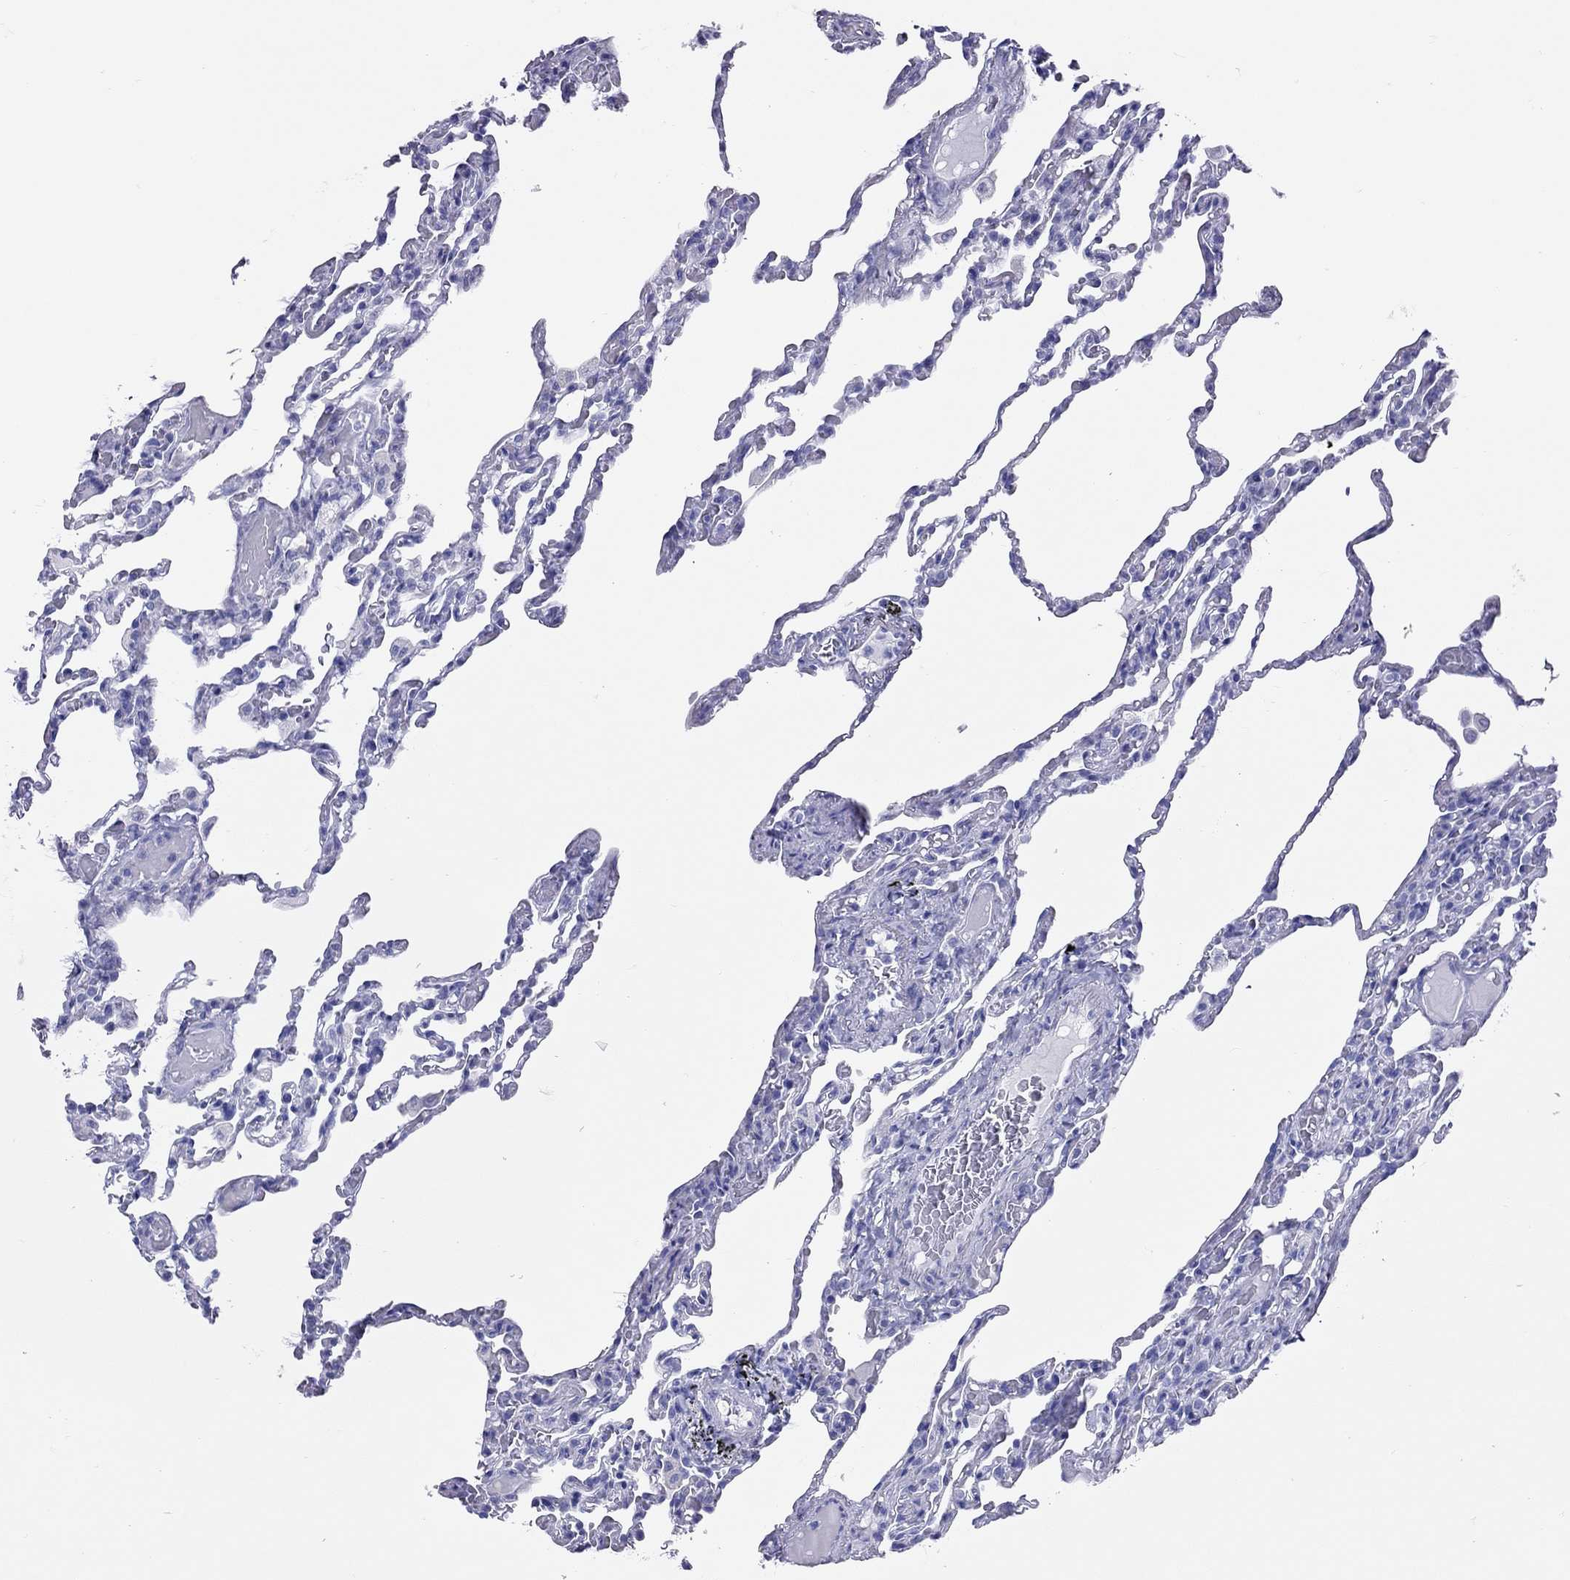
{"staining": {"intensity": "negative", "quantity": "none", "location": "none"}, "tissue": "lung", "cell_type": "Alveolar cells", "image_type": "normal", "snomed": [{"axis": "morphology", "description": "Normal tissue, NOS"}, {"axis": "topography", "description": "Lung"}], "caption": "An immunohistochemistry (IHC) image of normal lung is shown. There is no staining in alveolar cells of lung.", "gene": "PSMB11", "patient": {"sex": "female", "age": 43}}